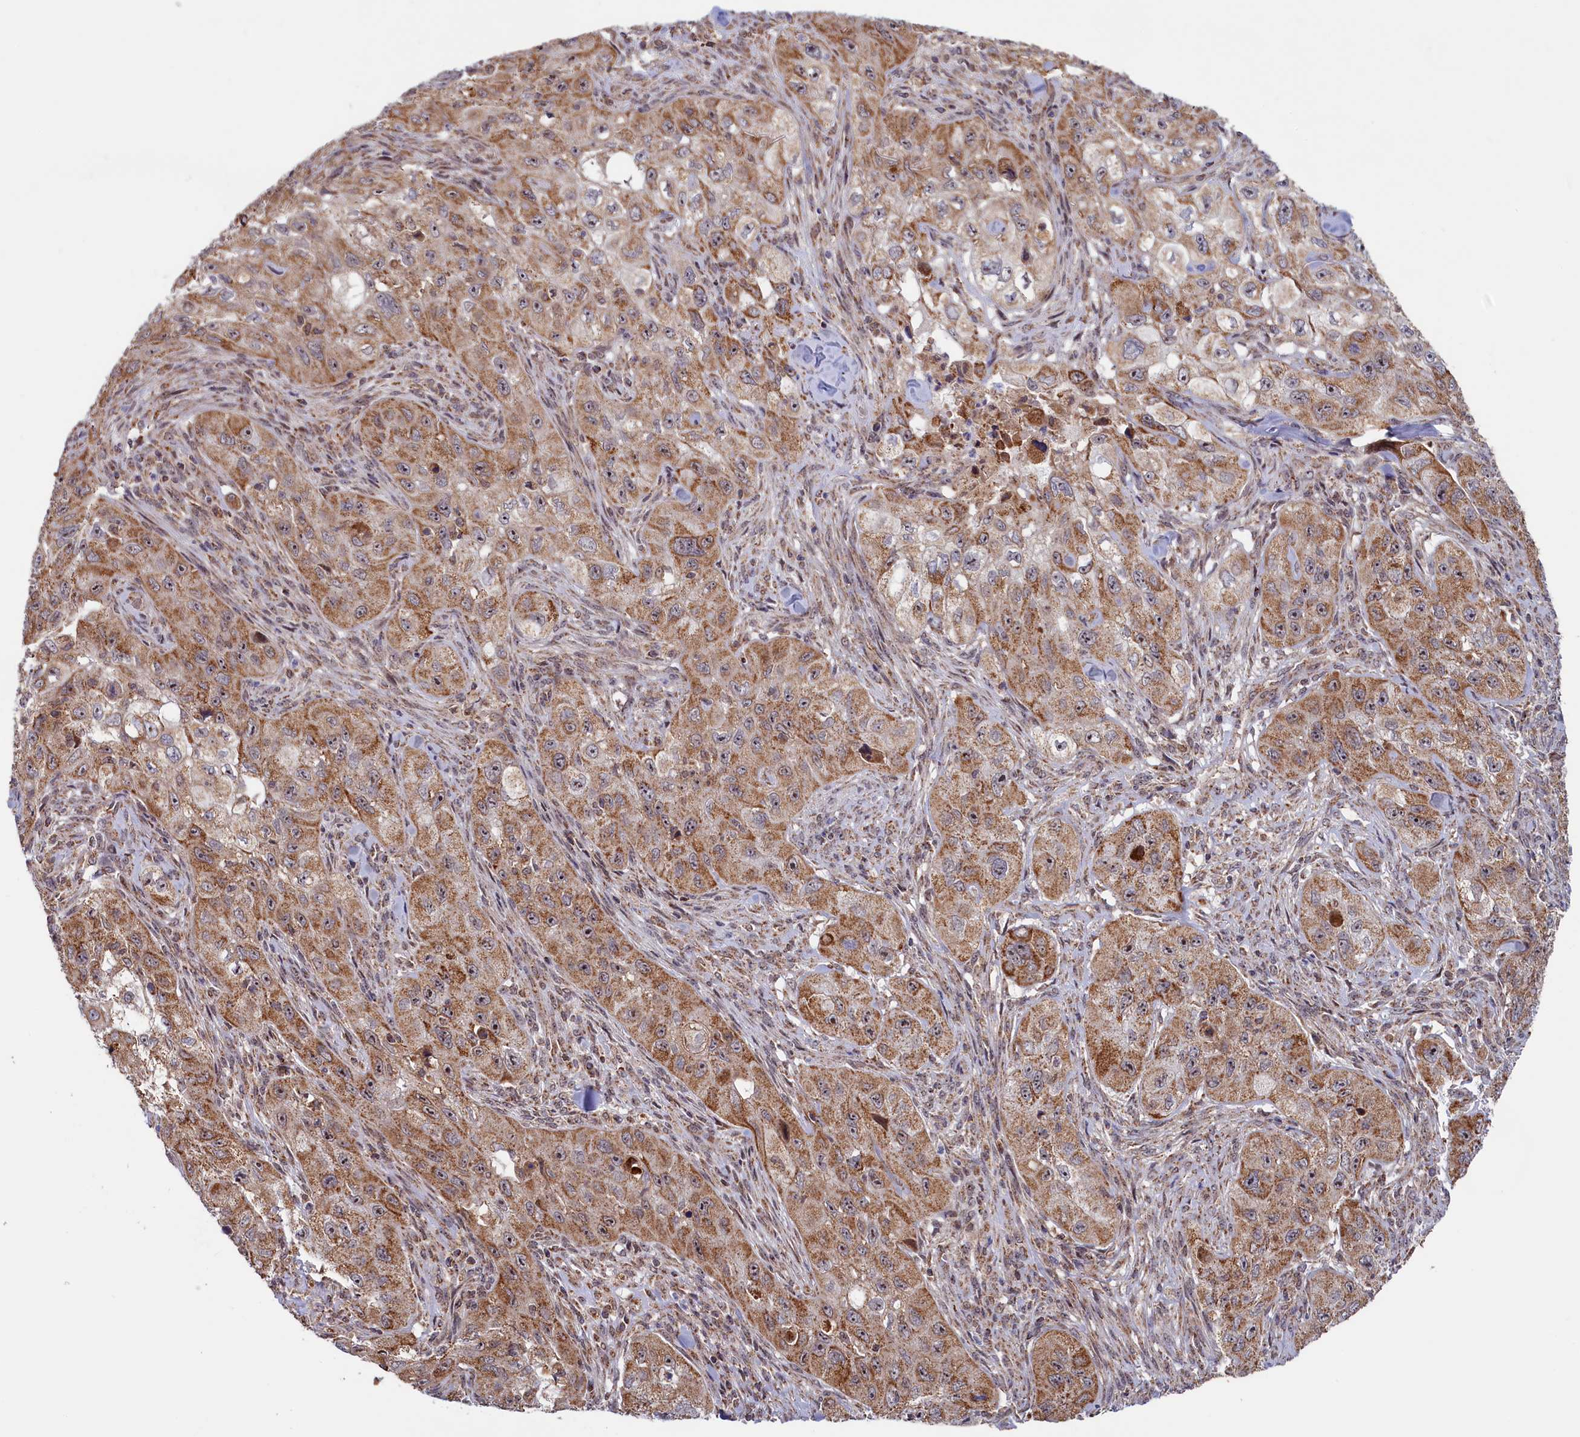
{"staining": {"intensity": "moderate", "quantity": ">75%", "location": "cytoplasmic/membranous"}, "tissue": "skin cancer", "cell_type": "Tumor cells", "image_type": "cancer", "snomed": [{"axis": "morphology", "description": "Squamous cell carcinoma, NOS"}, {"axis": "topography", "description": "Skin"}, {"axis": "topography", "description": "Subcutis"}], "caption": "High-magnification brightfield microscopy of skin squamous cell carcinoma stained with DAB (3,3'-diaminobenzidine) (brown) and counterstained with hematoxylin (blue). tumor cells exhibit moderate cytoplasmic/membranous staining is seen in approximately>75% of cells. Immunohistochemistry stains the protein of interest in brown and the nuclei are stained blue.", "gene": "DUS3L", "patient": {"sex": "male", "age": 73}}